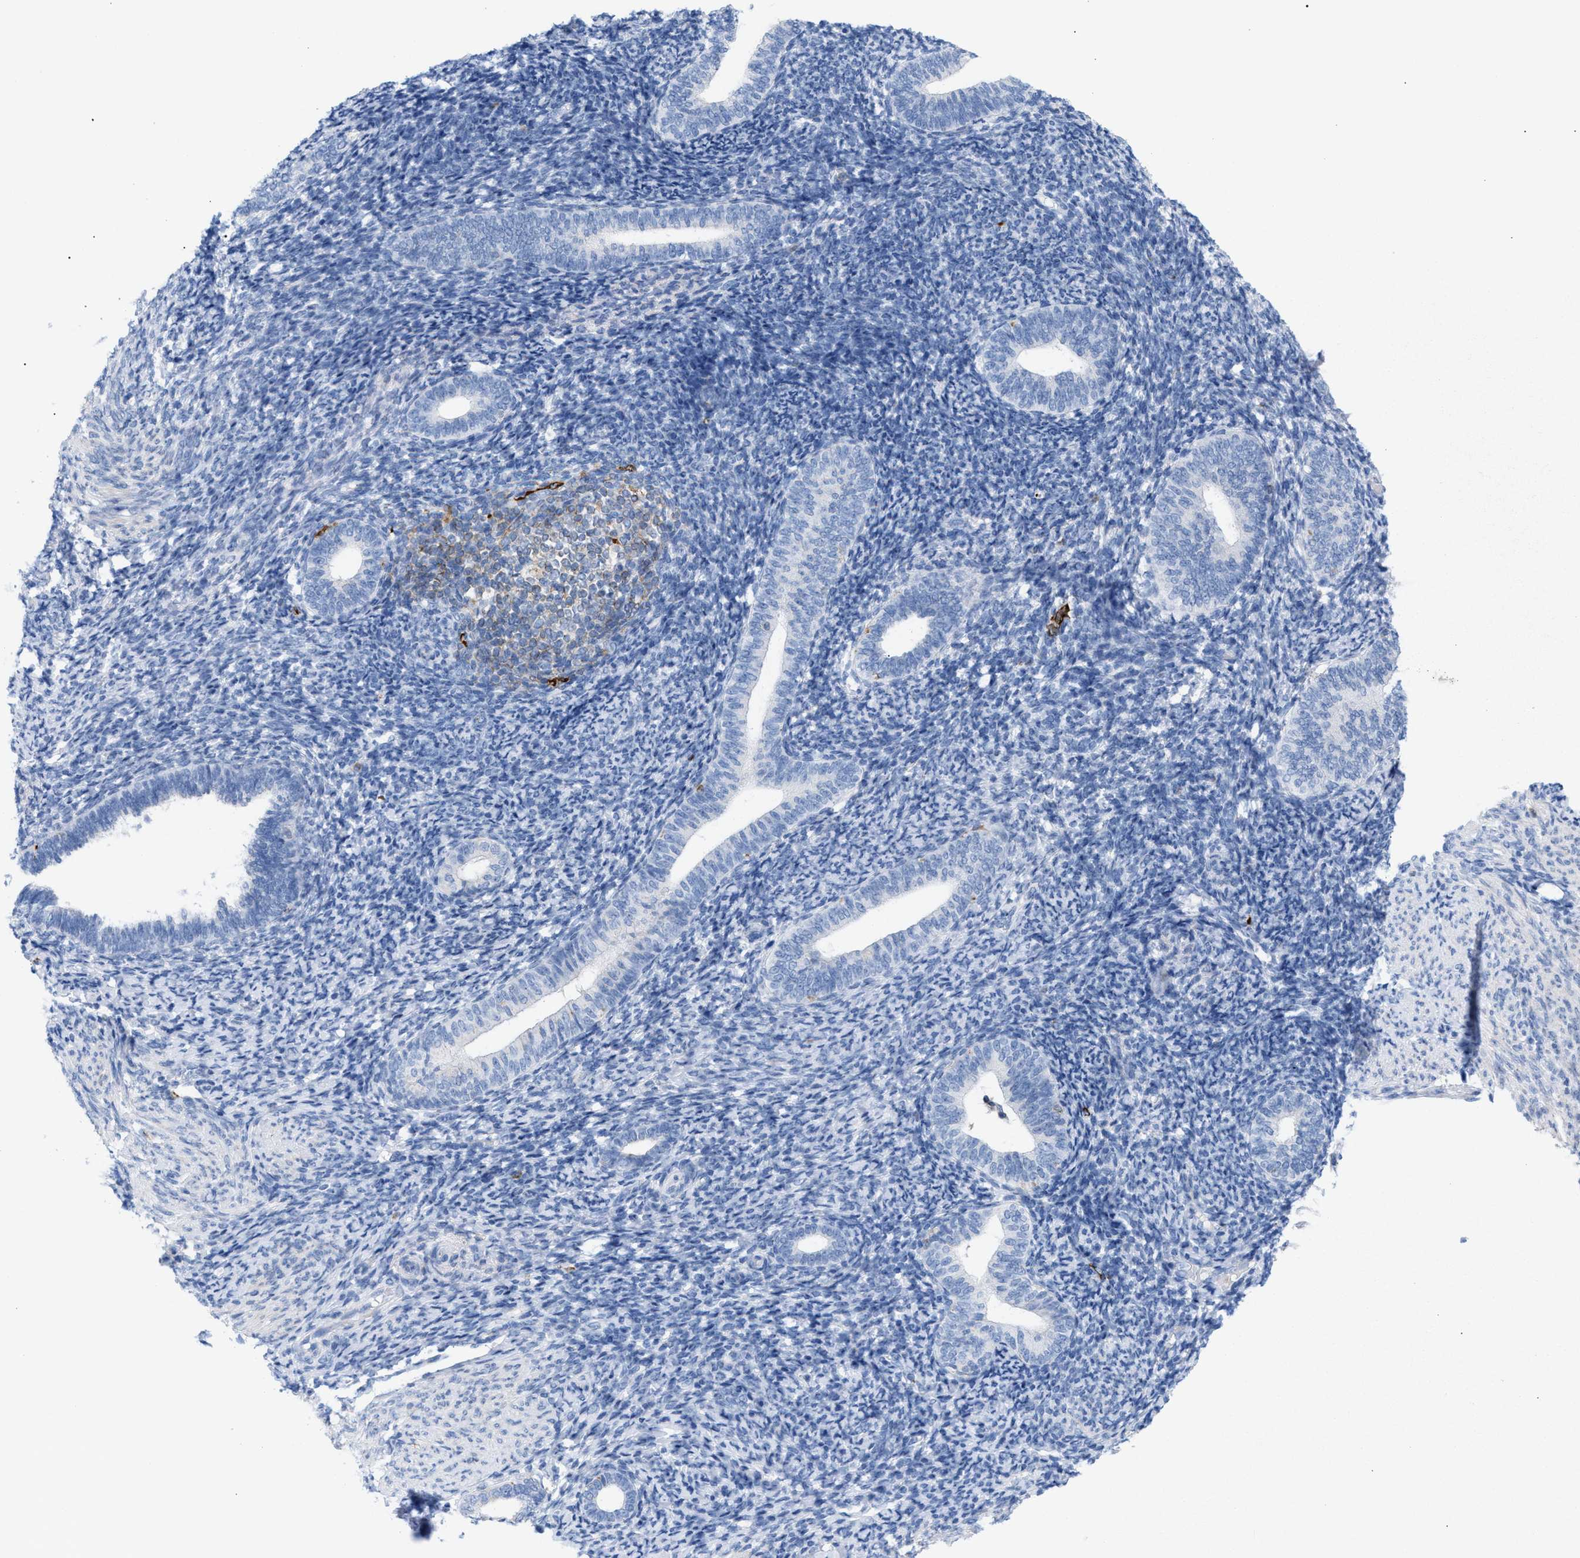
{"staining": {"intensity": "negative", "quantity": "none", "location": "none"}, "tissue": "endometrium", "cell_type": "Cells in endometrial stroma", "image_type": "normal", "snomed": [{"axis": "morphology", "description": "Normal tissue, NOS"}, {"axis": "topography", "description": "Endometrium"}], "caption": "DAB immunohistochemical staining of benign endometrium reveals no significant staining in cells in endometrial stroma.", "gene": "TACC3", "patient": {"sex": "female", "age": 66}}